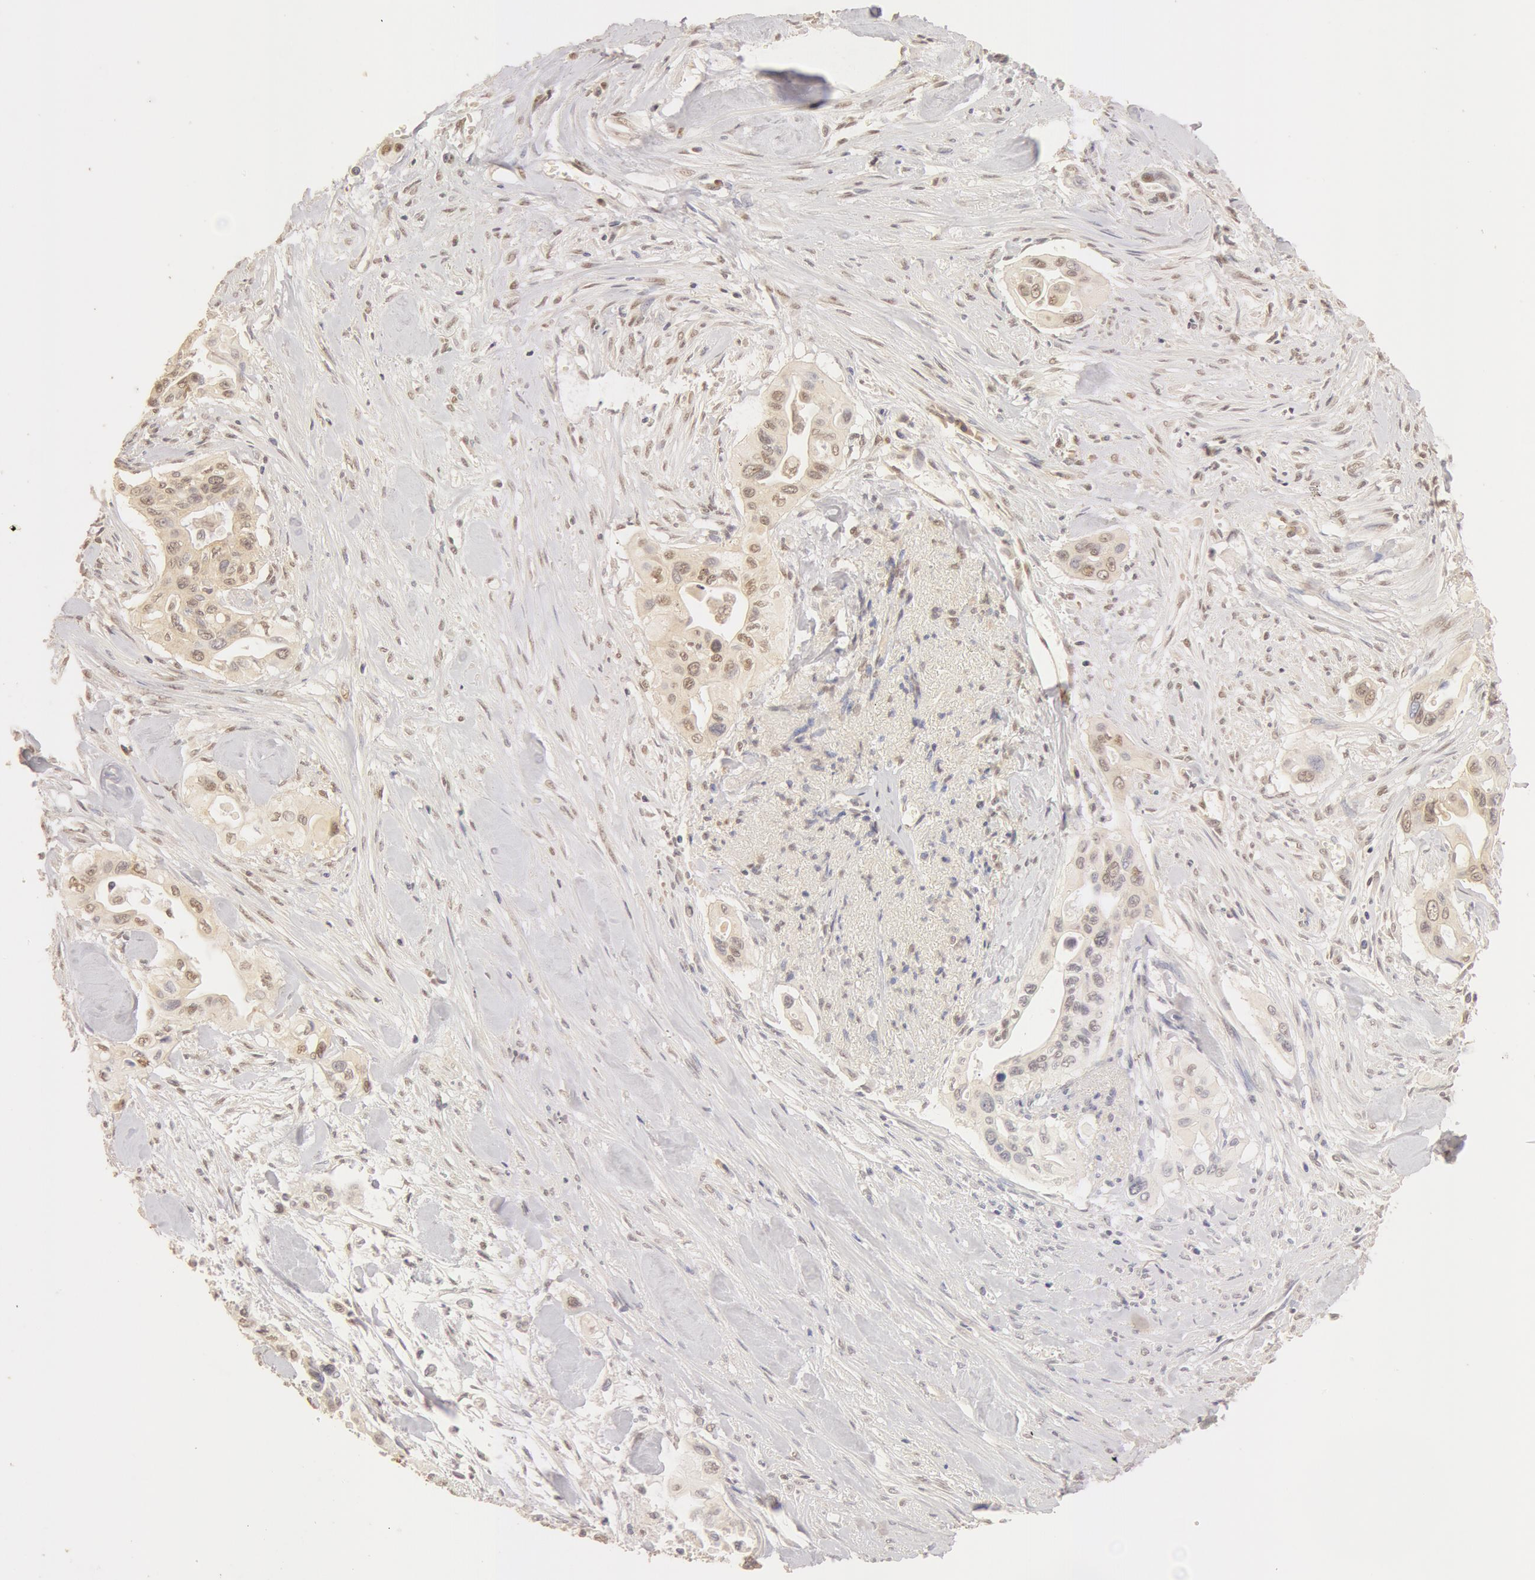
{"staining": {"intensity": "moderate", "quantity": ">75%", "location": "cytoplasmic/membranous,nuclear"}, "tissue": "pancreatic cancer", "cell_type": "Tumor cells", "image_type": "cancer", "snomed": [{"axis": "morphology", "description": "Adenocarcinoma, NOS"}, {"axis": "topography", "description": "Pancreas"}], "caption": "Protein expression analysis of pancreatic cancer (adenocarcinoma) reveals moderate cytoplasmic/membranous and nuclear expression in about >75% of tumor cells.", "gene": "SNRNP70", "patient": {"sex": "male", "age": 77}}